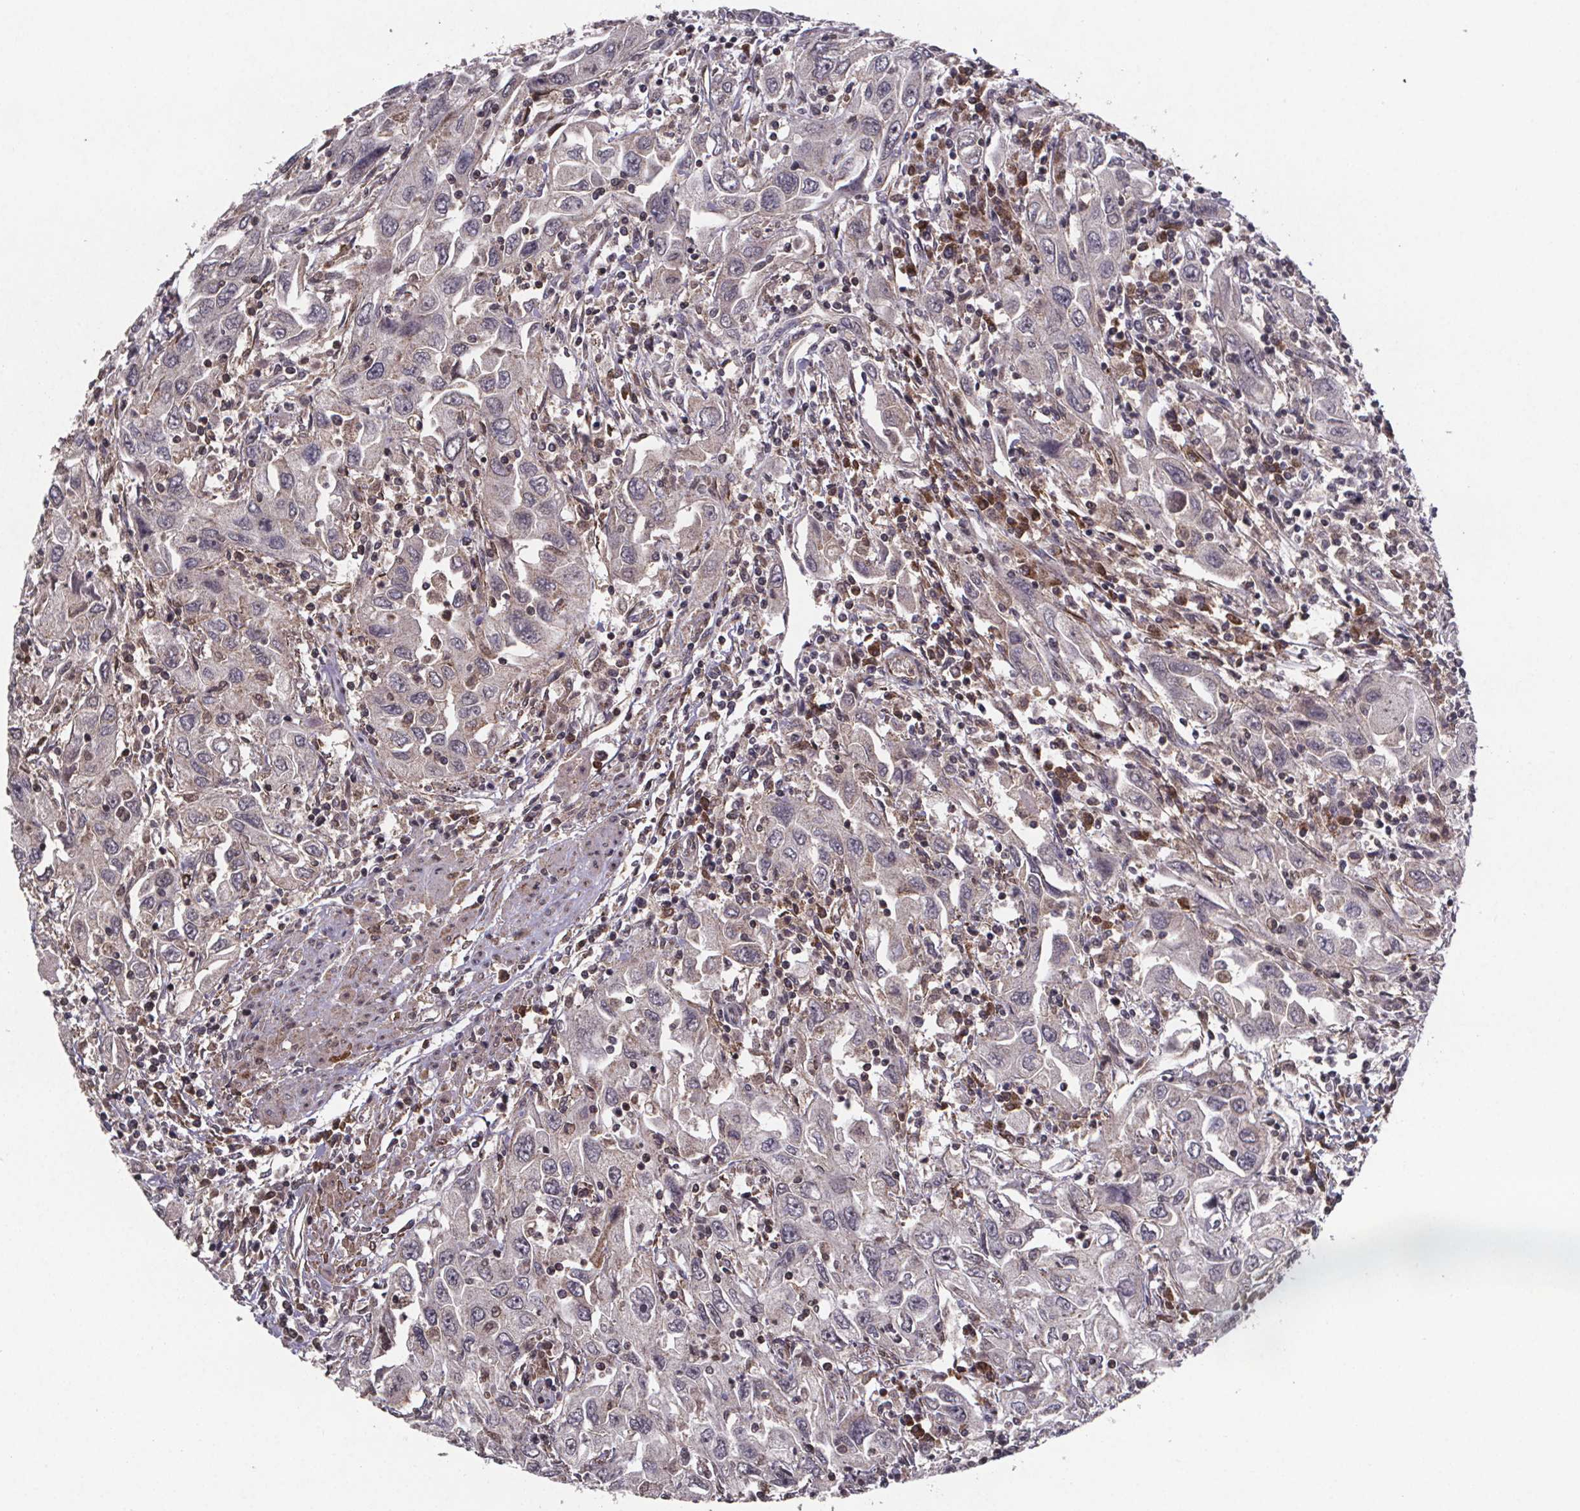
{"staining": {"intensity": "negative", "quantity": "none", "location": "none"}, "tissue": "urothelial cancer", "cell_type": "Tumor cells", "image_type": "cancer", "snomed": [{"axis": "morphology", "description": "Urothelial carcinoma, High grade"}, {"axis": "topography", "description": "Urinary bladder"}], "caption": "Human high-grade urothelial carcinoma stained for a protein using immunohistochemistry exhibits no positivity in tumor cells.", "gene": "PALLD", "patient": {"sex": "male", "age": 76}}